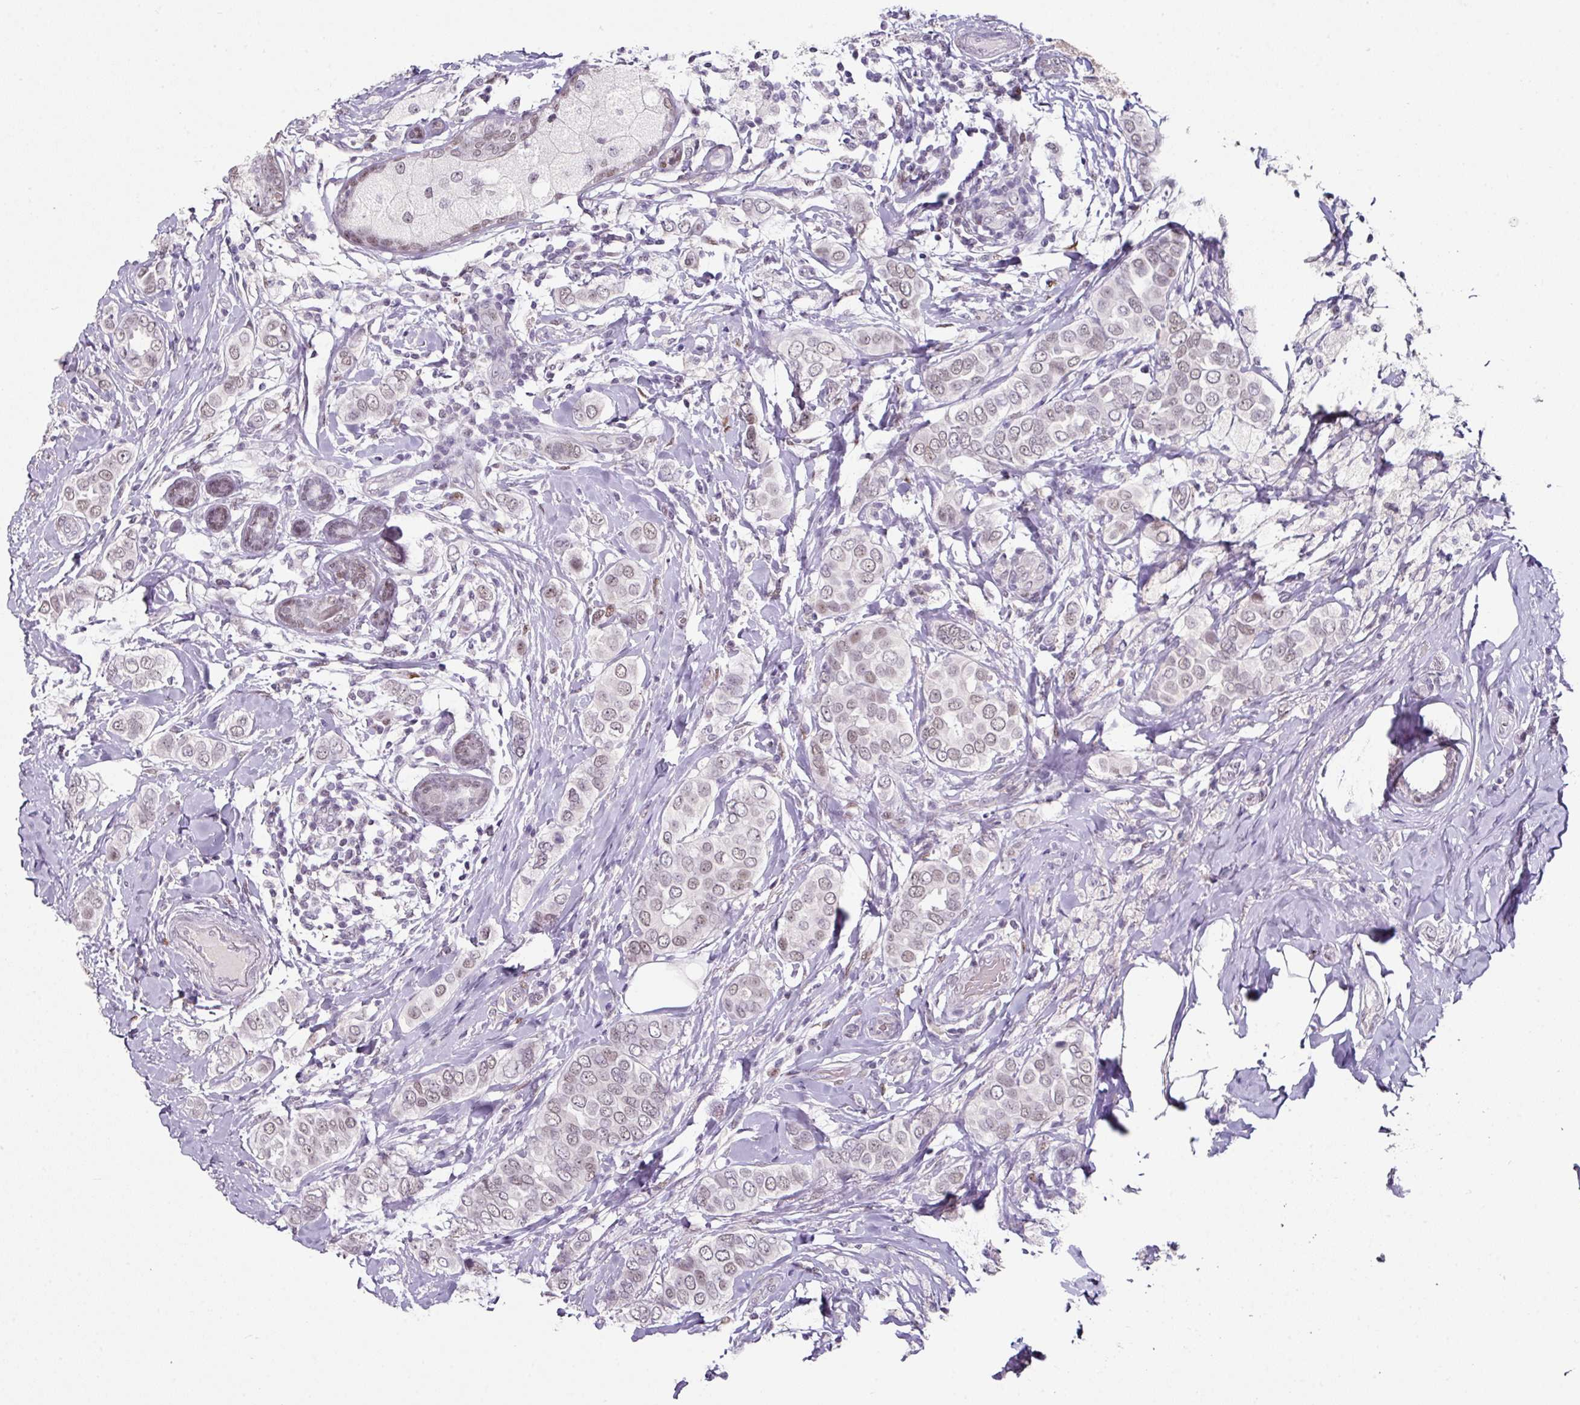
{"staining": {"intensity": "weak", "quantity": ">75%", "location": "nuclear"}, "tissue": "breast cancer", "cell_type": "Tumor cells", "image_type": "cancer", "snomed": [{"axis": "morphology", "description": "Lobular carcinoma"}, {"axis": "topography", "description": "Breast"}], "caption": "The photomicrograph exhibits a brown stain indicating the presence of a protein in the nuclear of tumor cells in breast cancer (lobular carcinoma). The staining is performed using DAB brown chromogen to label protein expression. The nuclei are counter-stained blue using hematoxylin.", "gene": "ELK1", "patient": {"sex": "female", "age": 51}}